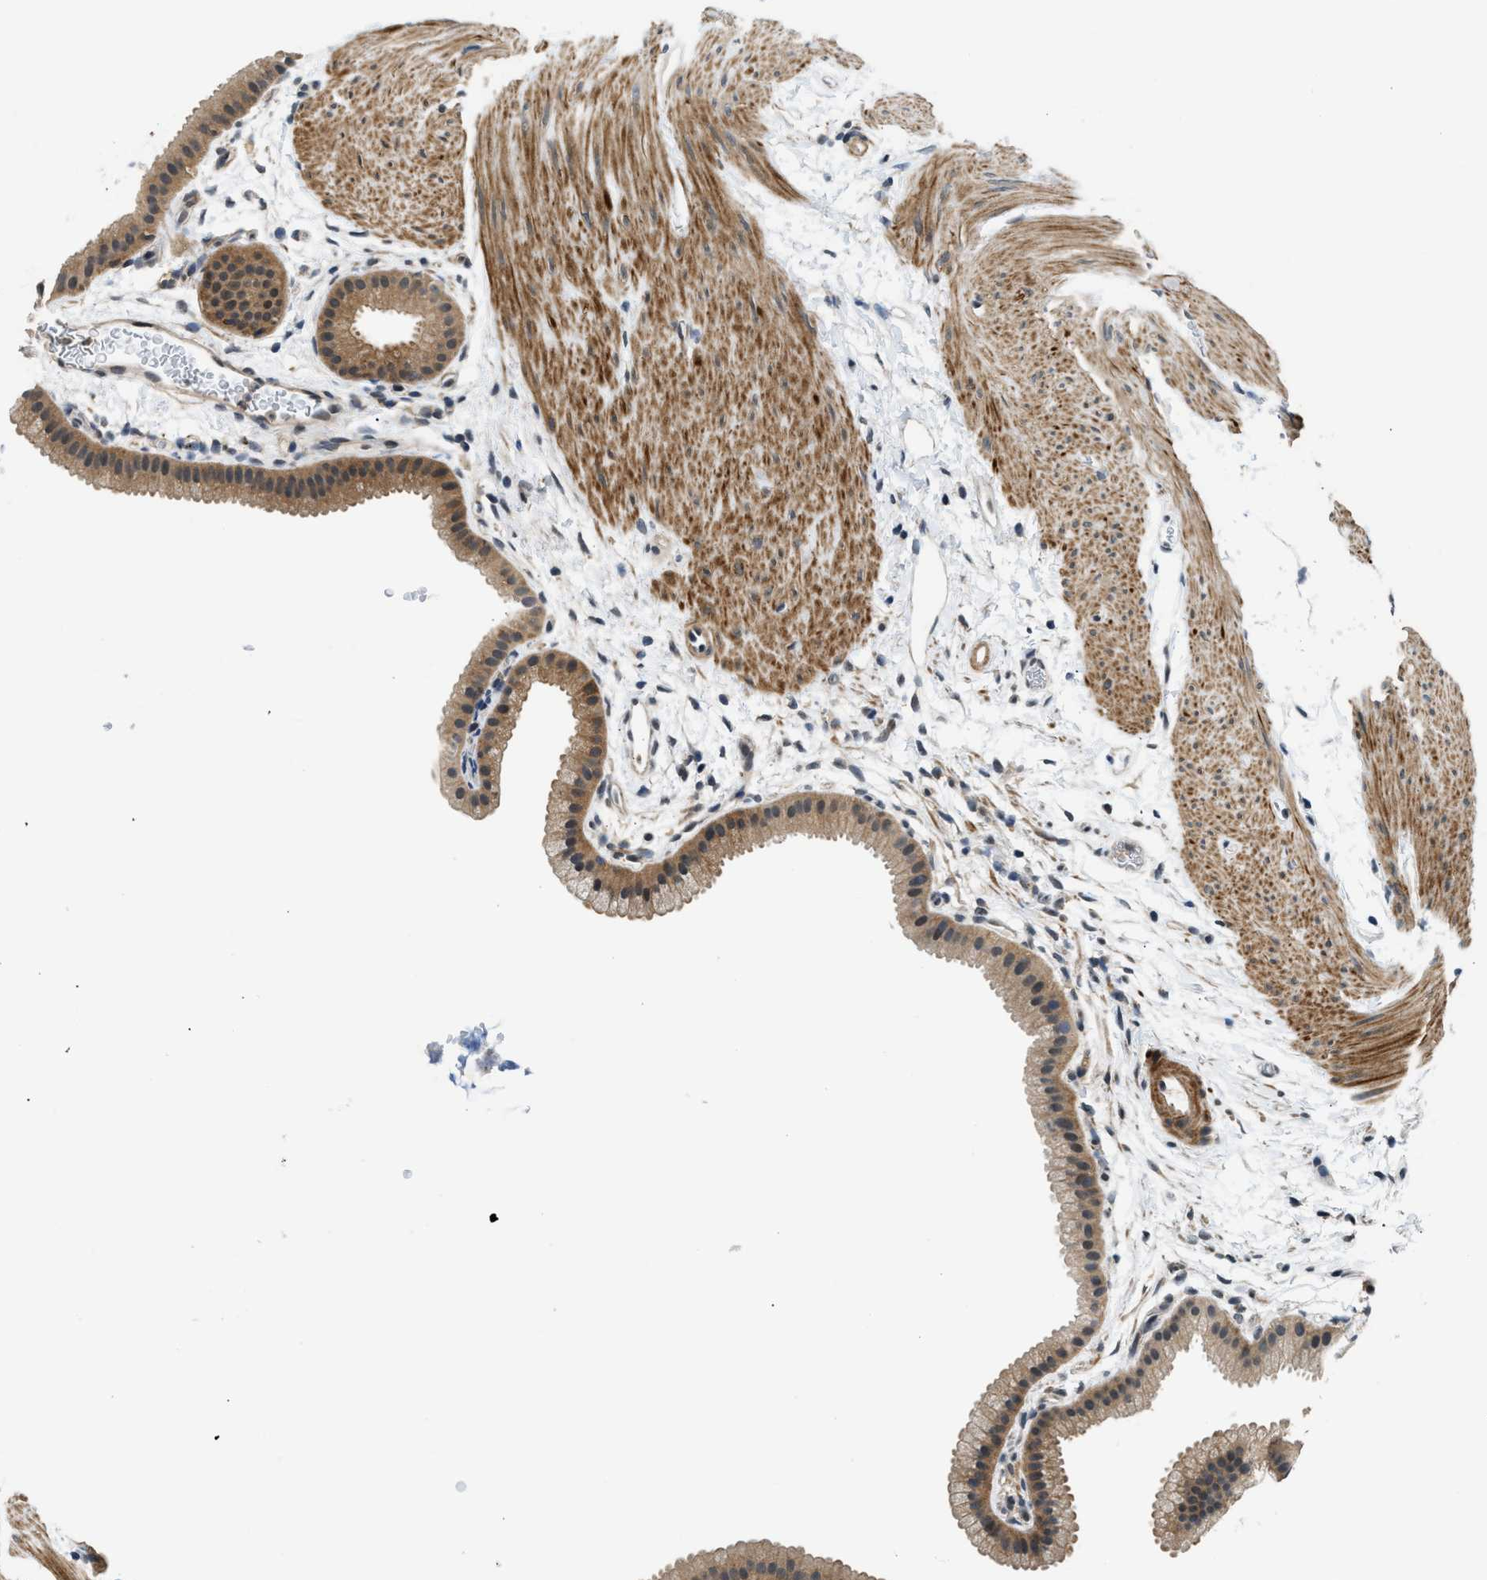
{"staining": {"intensity": "moderate", "quantity": ">75%", "location": "cytoplasmic/membranous,nuclear"}, "tissue": "gallbladder", "cell_type": "Glandular cells", "image_type": "normal", "snomed": [{"axis": "morphology", "description": "Normal tissue, NOS"}, {"axis": "topography", "description": "Gallbladder"}], "caption": "Immunohistochemical staining of unremarkable gallbladder exhibits >75% levels of moderate cytoplasmic/membranous,nuclear protein positivity in approximately >75% of glandular cells.", "gene": "MTMR1", "patient": {"sex": "female", "age": 64}}